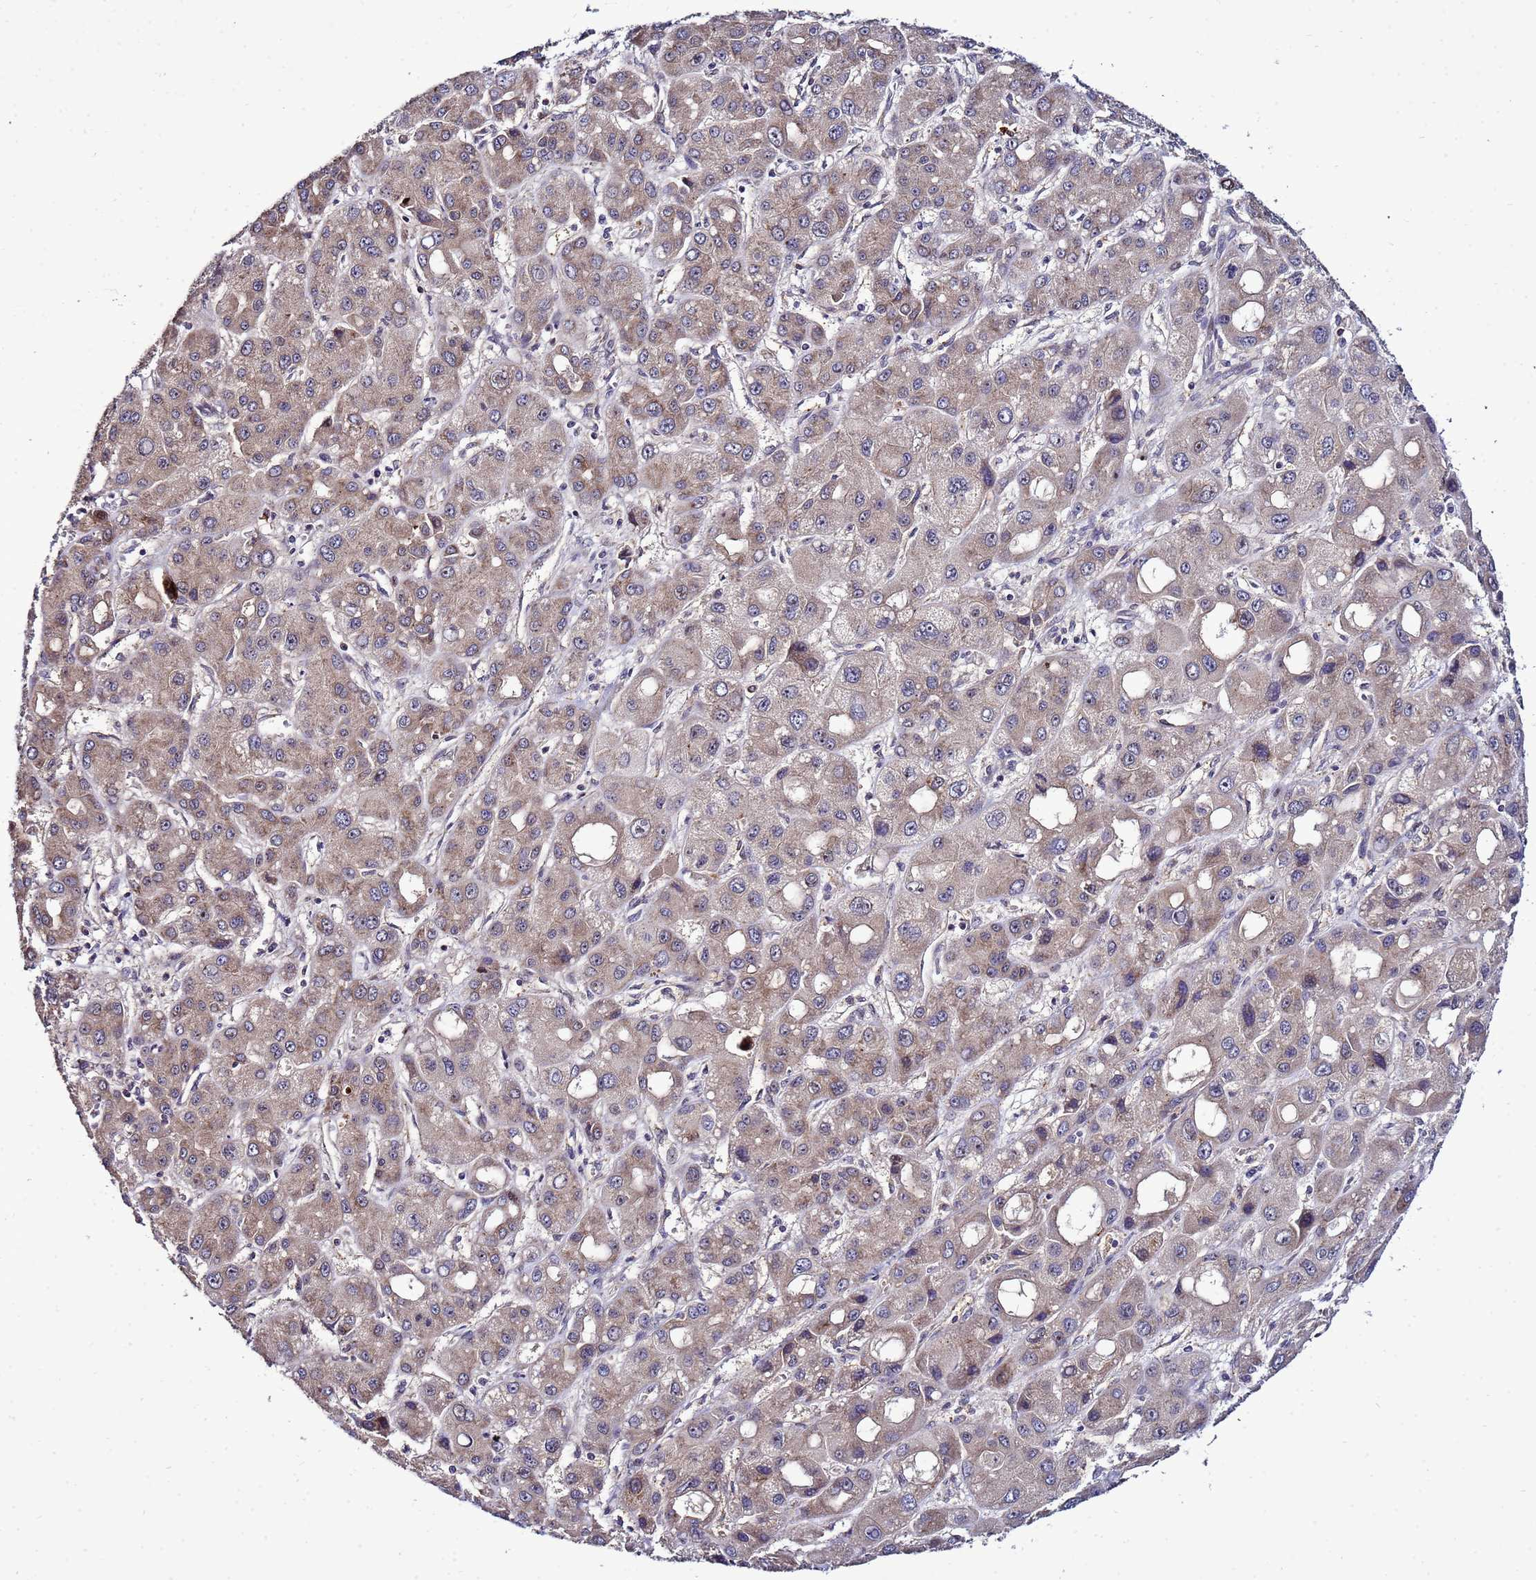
{"staining": {"intensity": "weak", "quantity": ">75%", "location": "cytoplasmic/membranous"}, "tissue": "liver cancer", "cell_type": "Tumor cells", "image_type": "cancer", "snomed": [{"axis": "morphology", "description": "Carcinoma, Hepatocellular, NOS"}, {"axis": "topography", "description": "Liver"}], "caption": "IHC image of neoplastic tissue: human liver cancer (hepatocellular carcinoma) stained using IHC reveals low levels of weak protein expression localized specifically in the cytoplasmic/membranous of tumor cells, appearing as a cytoplasmic/membranous brown color.", "gene": "NOL8", "patient": {"sex": "male", "age": 55}}